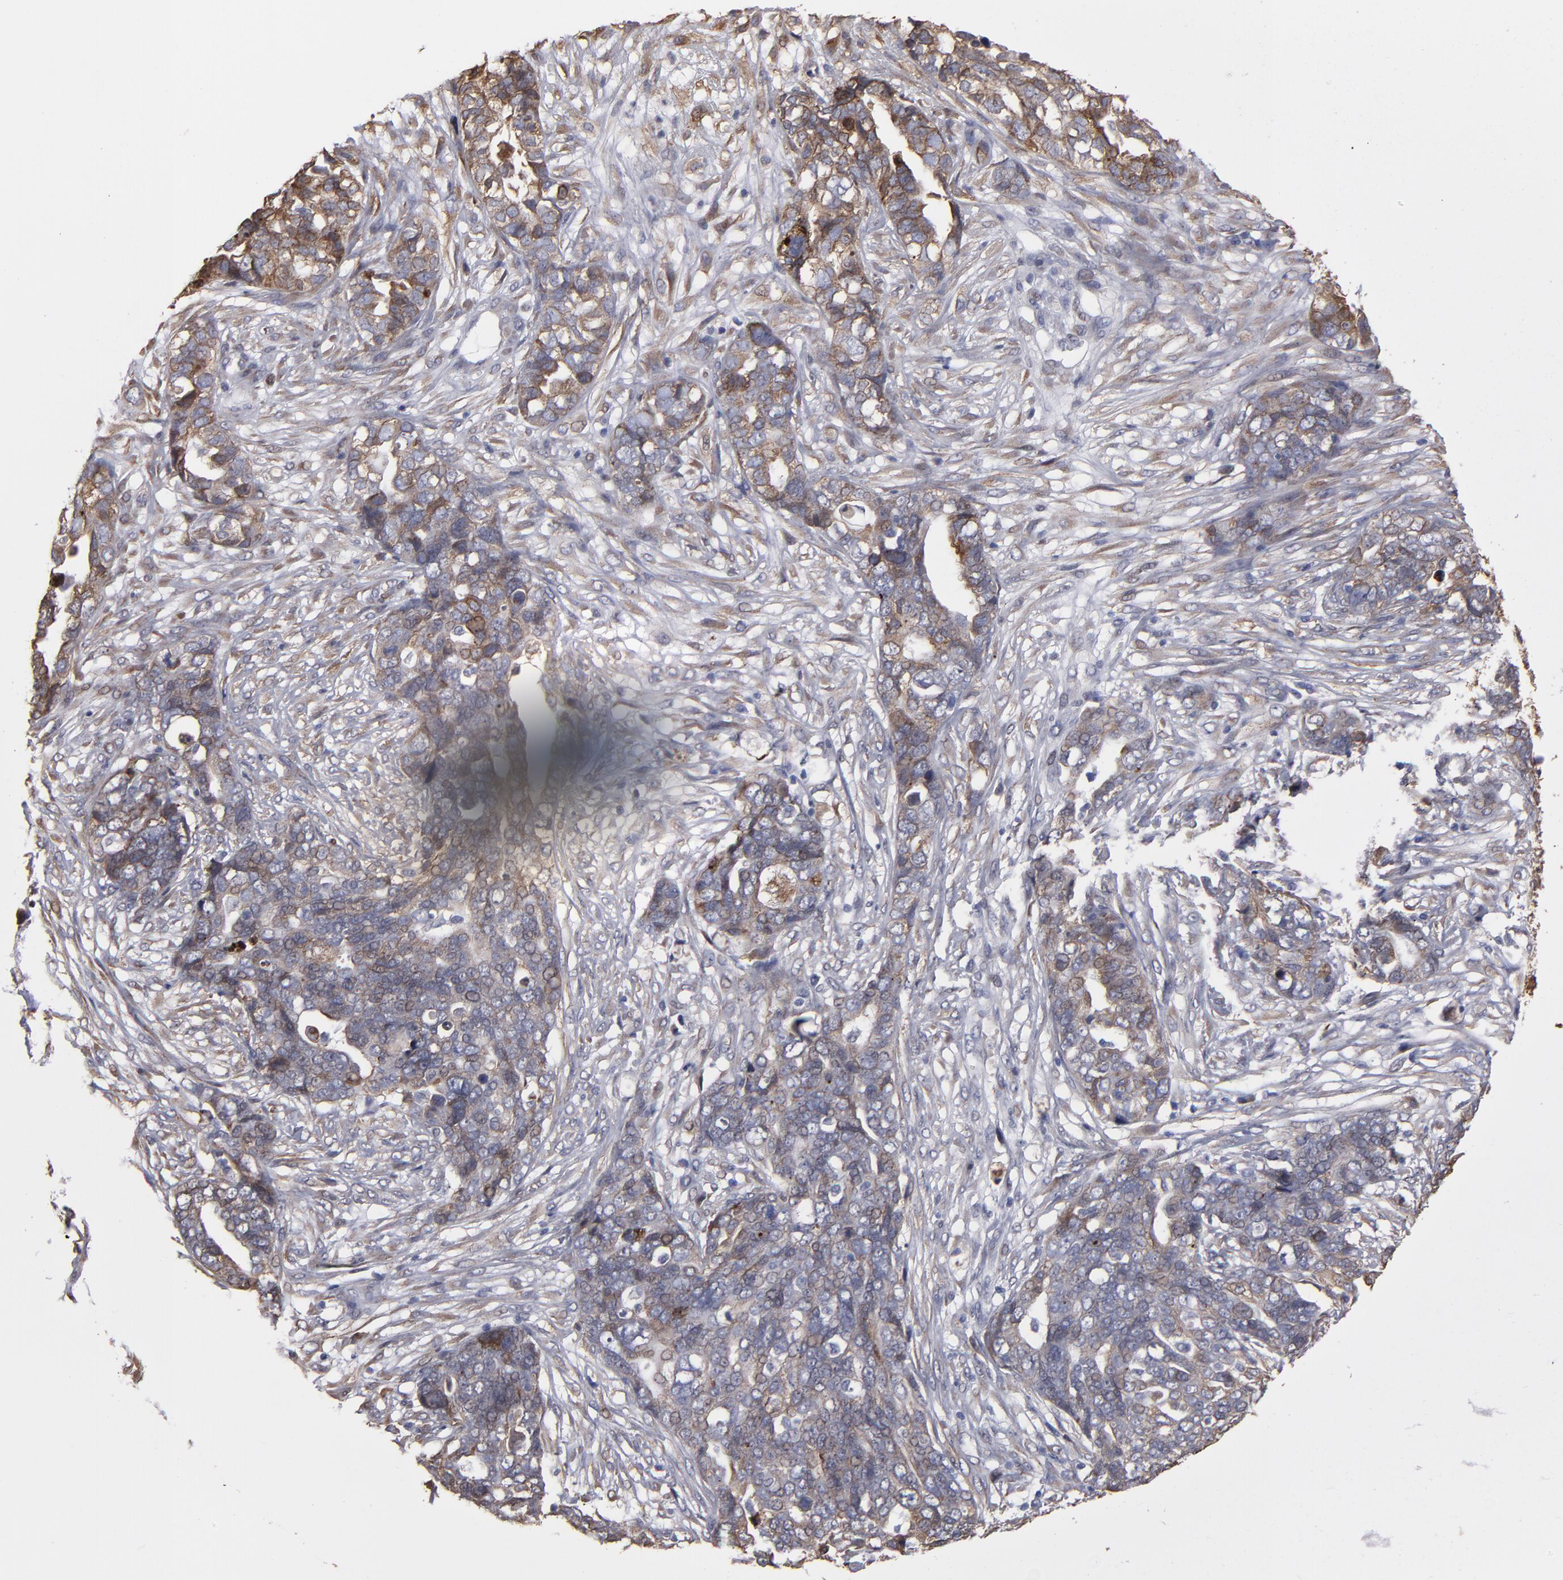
{"staining": {"intensity": "weak", "quantity": ">75%", "location": "cytoplasmic/membranous"}, "tissue": "ovarian cancer", "cell_type": "Tumor cells", "image_type": "cancer", "snomed": [{"axis": "morphology", "description": "Normal tissue, NOS"}, {"axis": "morphology", "description": "Cystadenocarcinoma, serous, NOS"}, {"axis": "topography", "description": "Fallopian tube"}, {"axis": "topography", "description": "Ovary"}], "caption": "IHC of ovarian cancer reveals low levels of weak cytoplasmic/membranous positivity in about >75% of tumor cells.", "gene": "PGRMC1", "patient": {"sex": "female", "age": 56}}